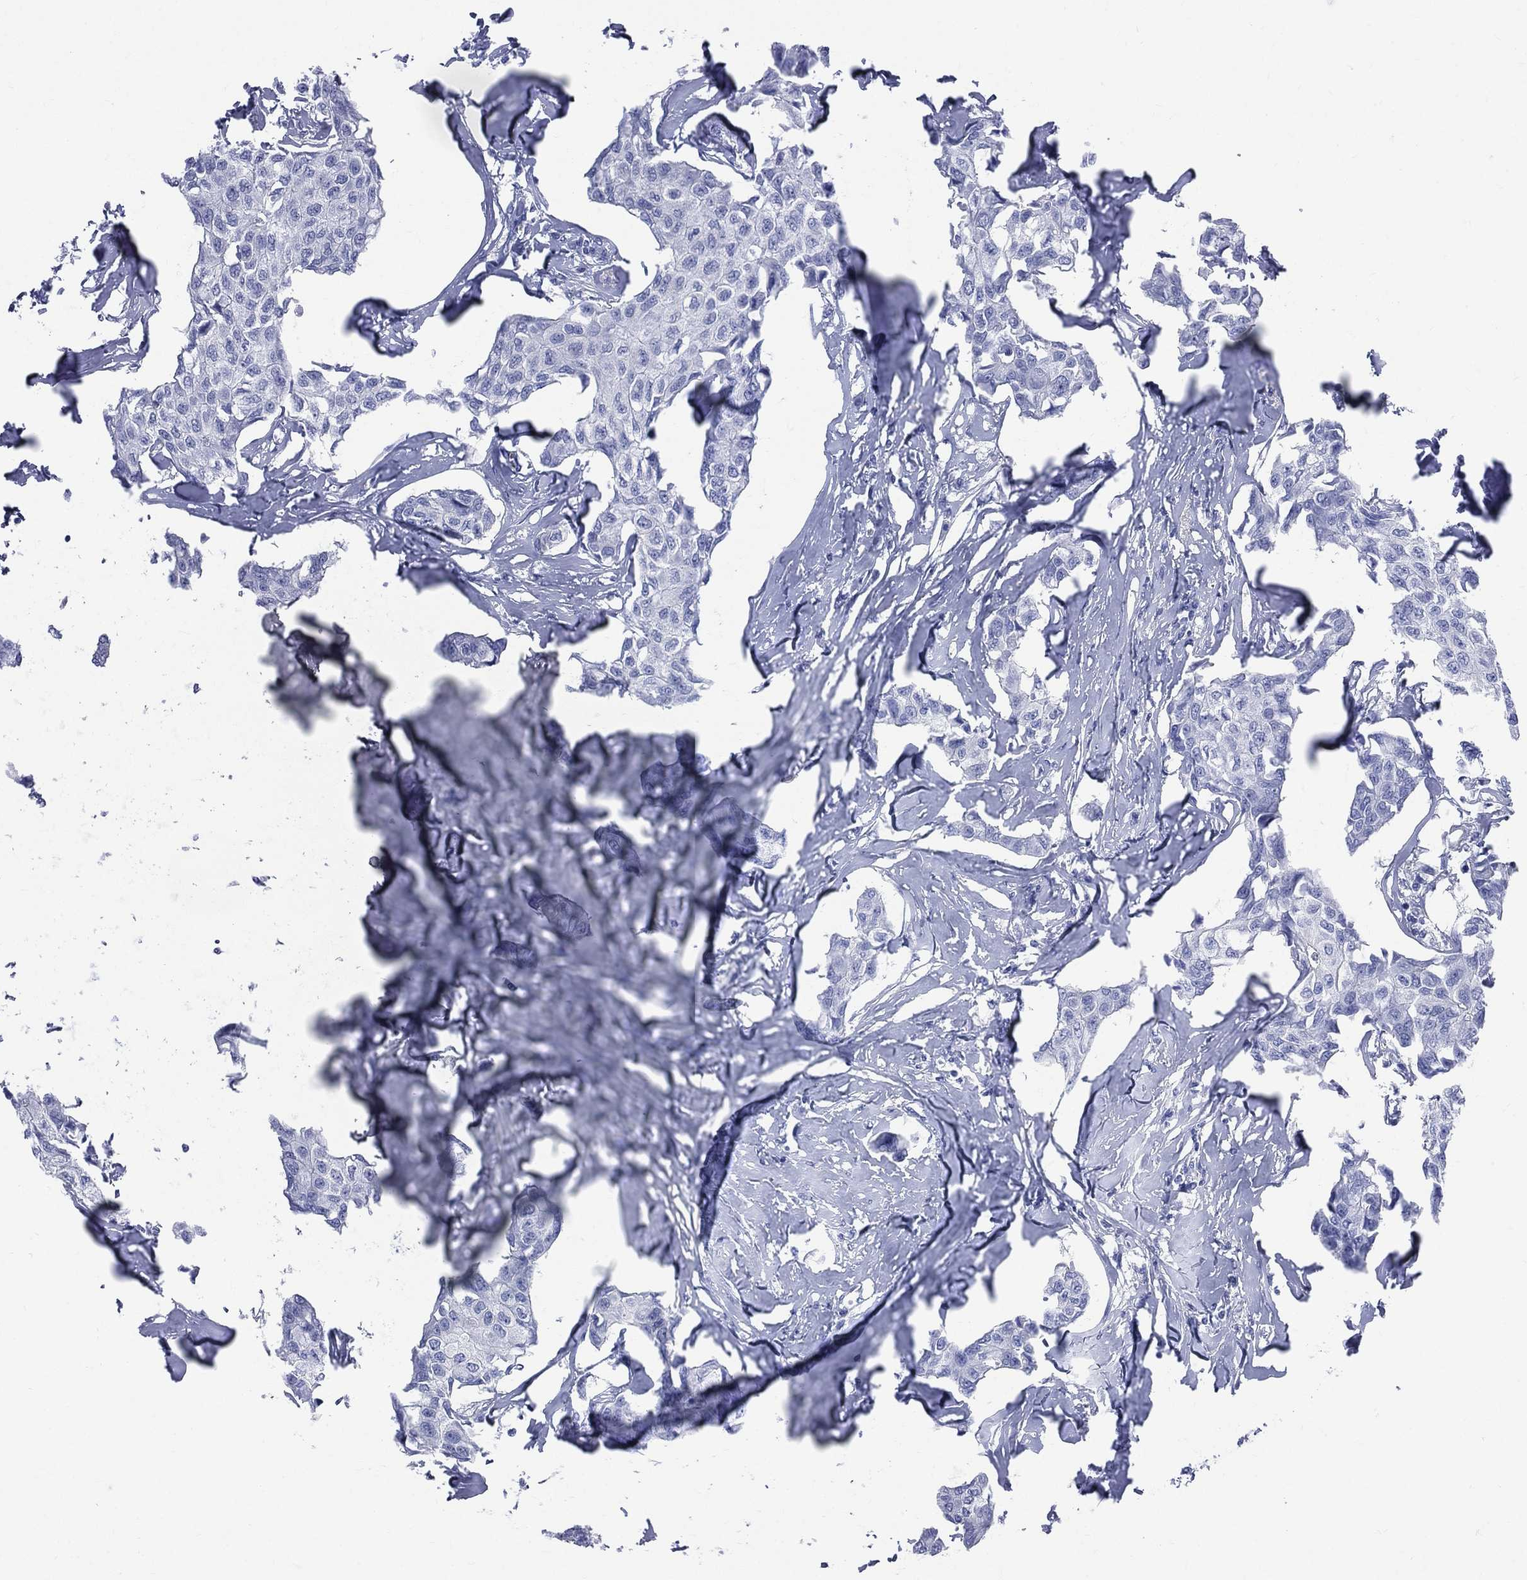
{"staining": {"intensity": "negative", "quantity": "none", "location": "none"}, "tissue": "breast cancer", "cell_type": "Tumor cells", "image_type": "cancer", "snomed": [{"axis": "morphology", "description": "Duct carcinoma"}, {"axis": "topography", "description": "Breast"}], "caption": "Immunohistochemistry of breast cancer exhibits no expression in tumor cells.", "gene": "SYP", "patient": {"sex": "female", "age": 80}}